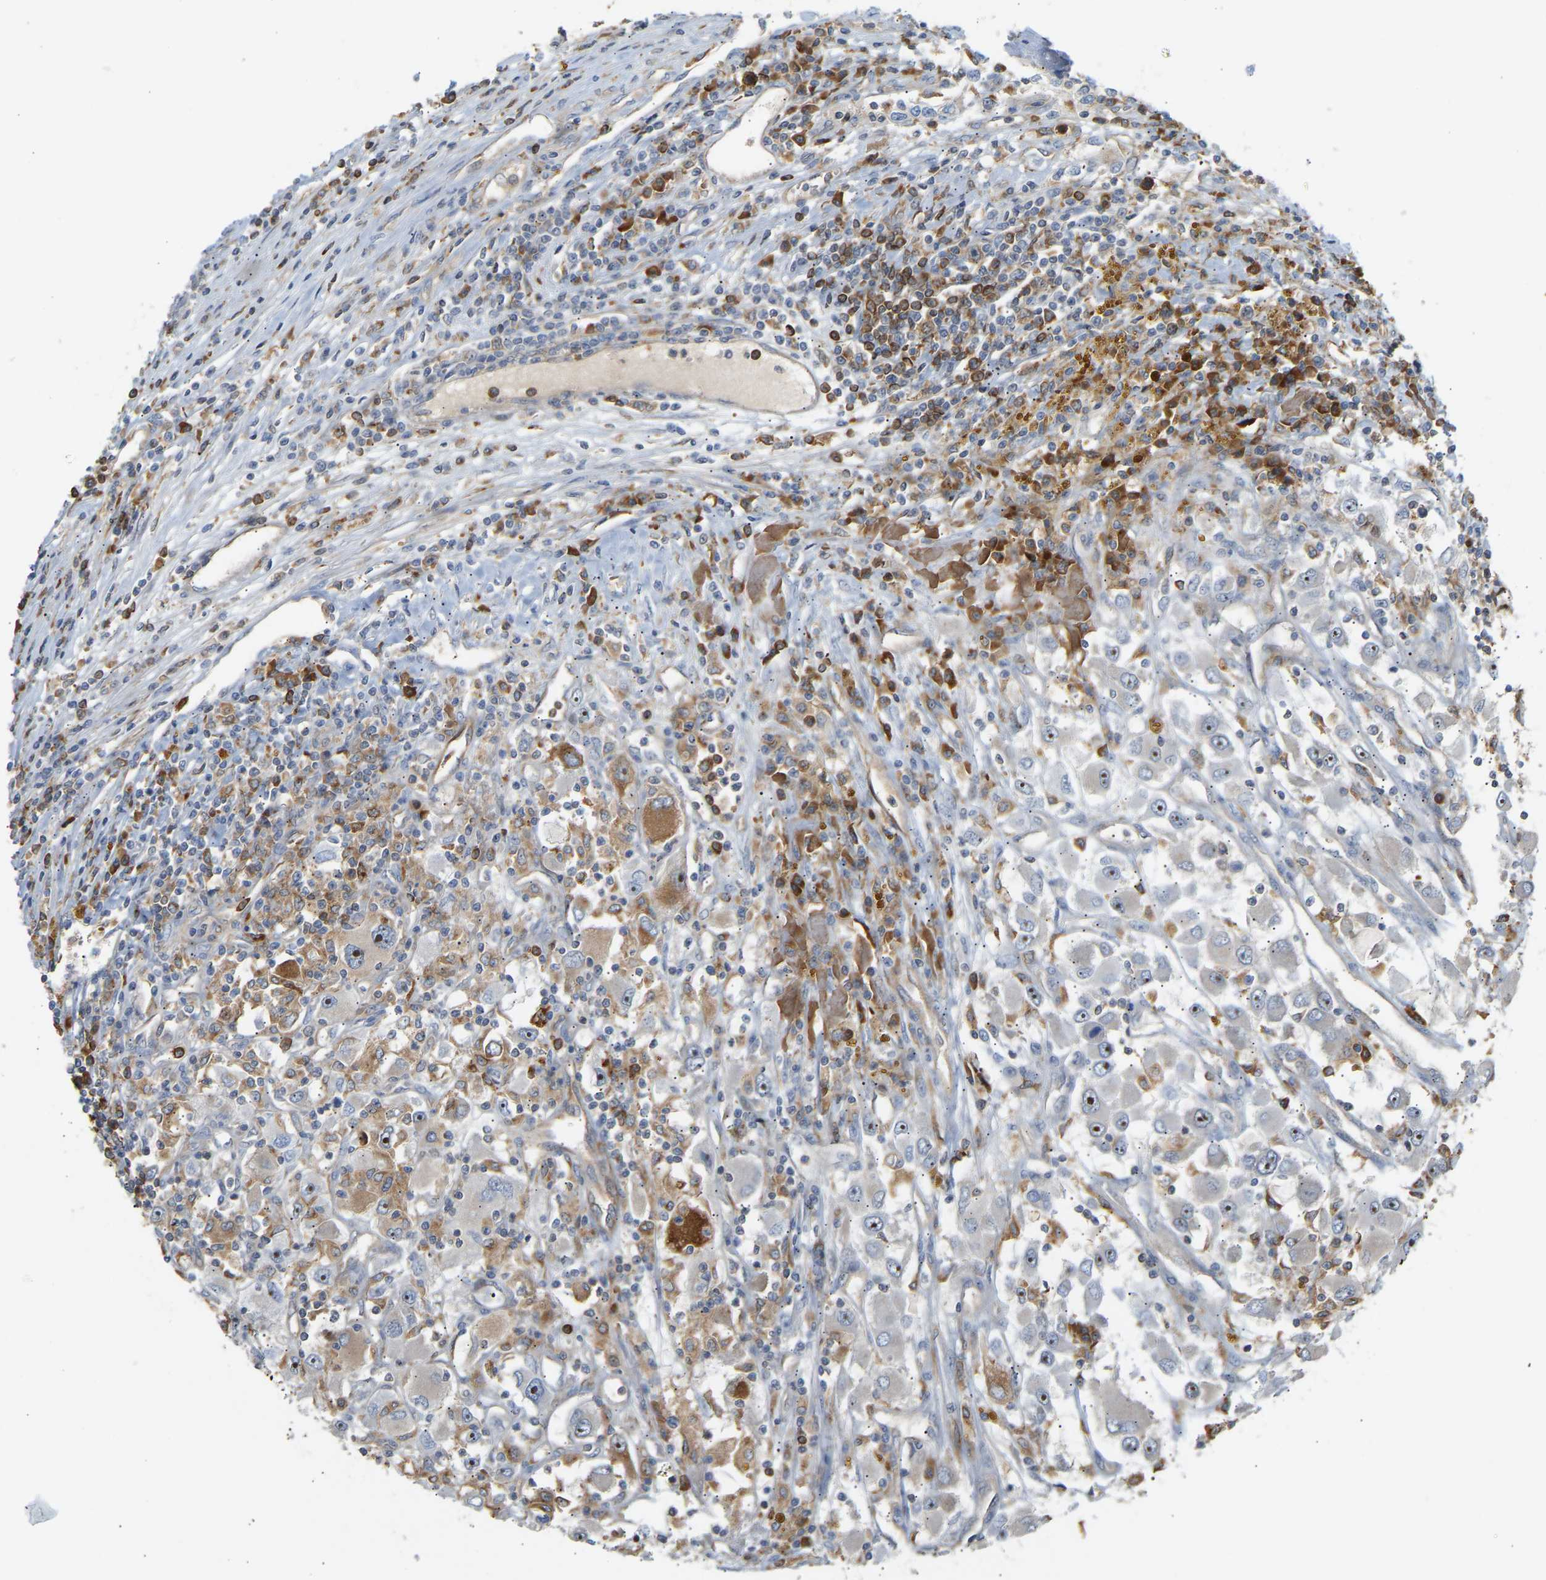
{"staining": {"intensity": "moderate", "quantity": "<25%", "location": "nuclear"}, "tissue": "renal cancer", "cell_type": "Tumor cells", "image_type": "cancer", "snomed": [{"axis": "morphology", "description": "Adenocarcinoma, NOS"}, {"axis": "topography", "description": "Kidney"}], "caption": "Protein expression analysis of human renal cancer reveals moderate nuclear staining in approximately <25% of tumor cells. (DAB IHC, brown staining for protein, blue staining for nuclei).", "gene": "PLCG2", "patient": {"sex": "female", "age": 52}}